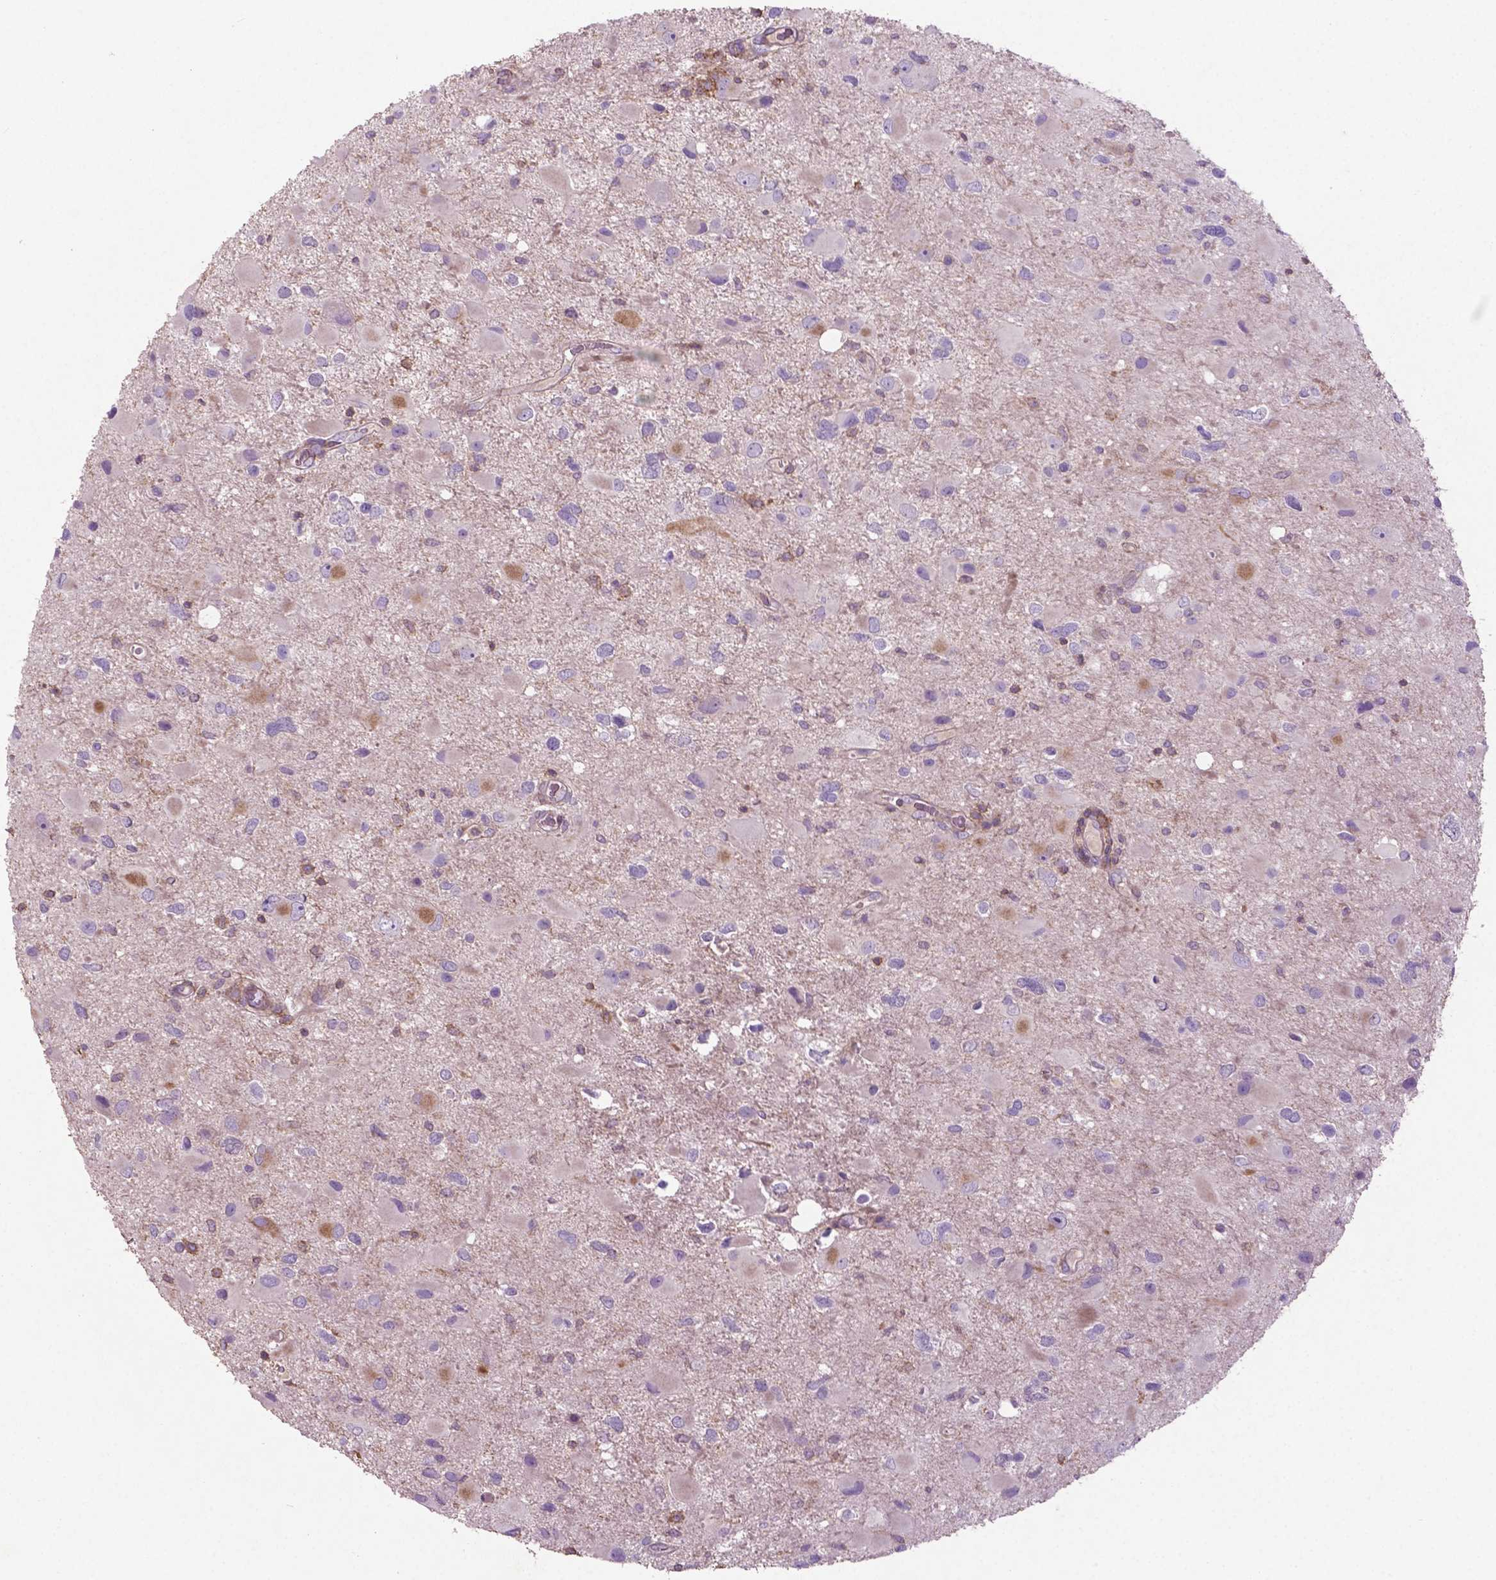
{"staining": {"intensity": "negative", "quantity": "none", "location": "none"}, "tissue": "glioma", "cell_type": "Tumor cells", "image_type": "cancer", "snomed": [{"axis": "morphology", "description": "Glioma, malignant, Low grade"}, {"axis": "topography", "description": "Brain"}], "caption": "Immunohistochemistry histopathology image of human malignant low-grade glioma stained for a protein (brown), which shows no expression in tumor cells. The staining was performed using DAB to visualize the protein expression in brown, while the nuclei were stained in blue with hematoxylin (Magnification: 20x).", "gene": "BMP4", "patient": {"sex": "female", "age": 32}}